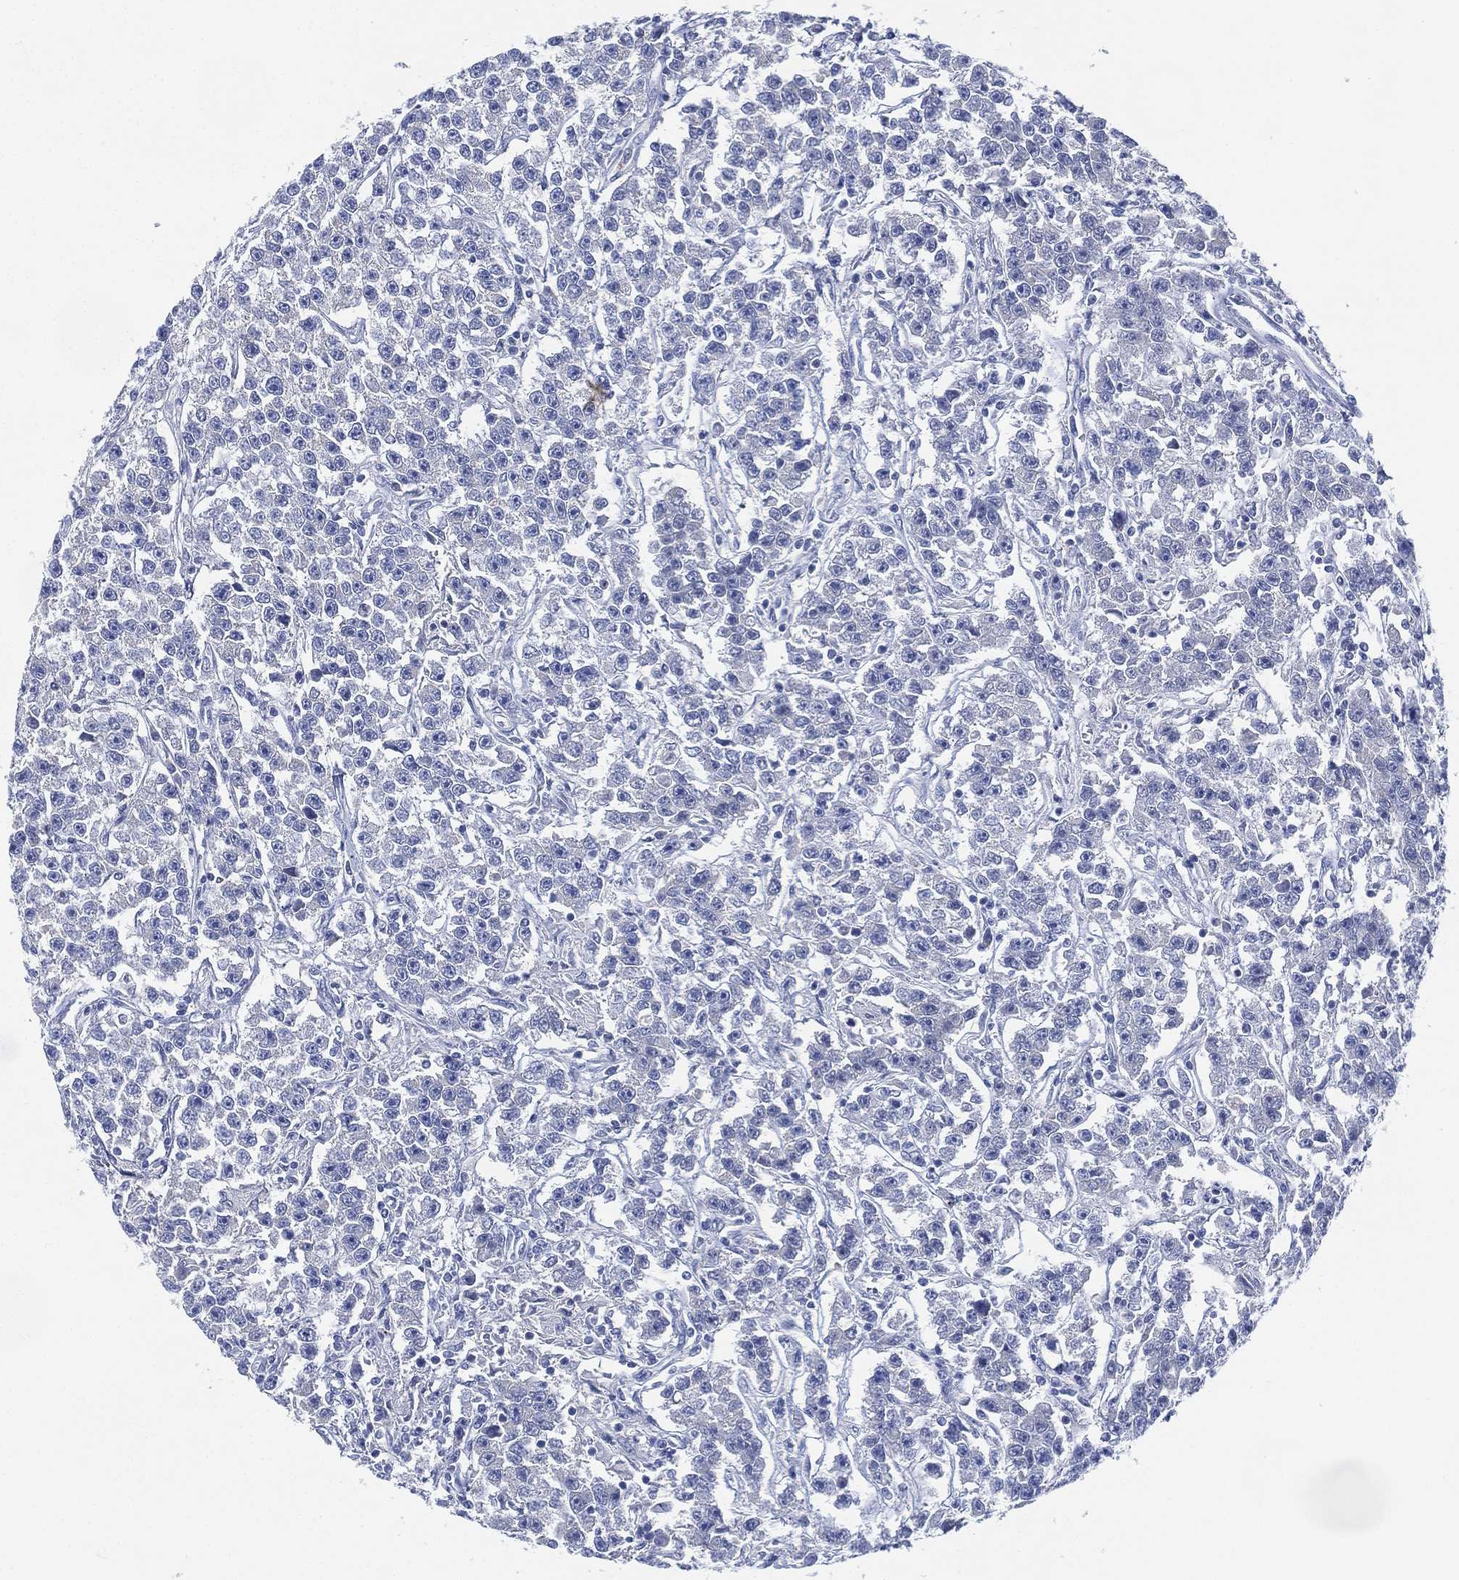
{"staining": {"intensity": "negative", "quantity": "none", "location": "none"}, "tissue": "testis cancer", "cell_type": "Tumor cells", "image_type": "cancer", "snomed": [{"axis": "morphology", "description": "Seminoma, NOS"}, {"axis": "topography", "description": "Testis"}], "caption": "Tumor cells show no significant protein positivity in testis cancer.", "gene": "ADAD2", "patient": {"sex": "male", "age": 59}}